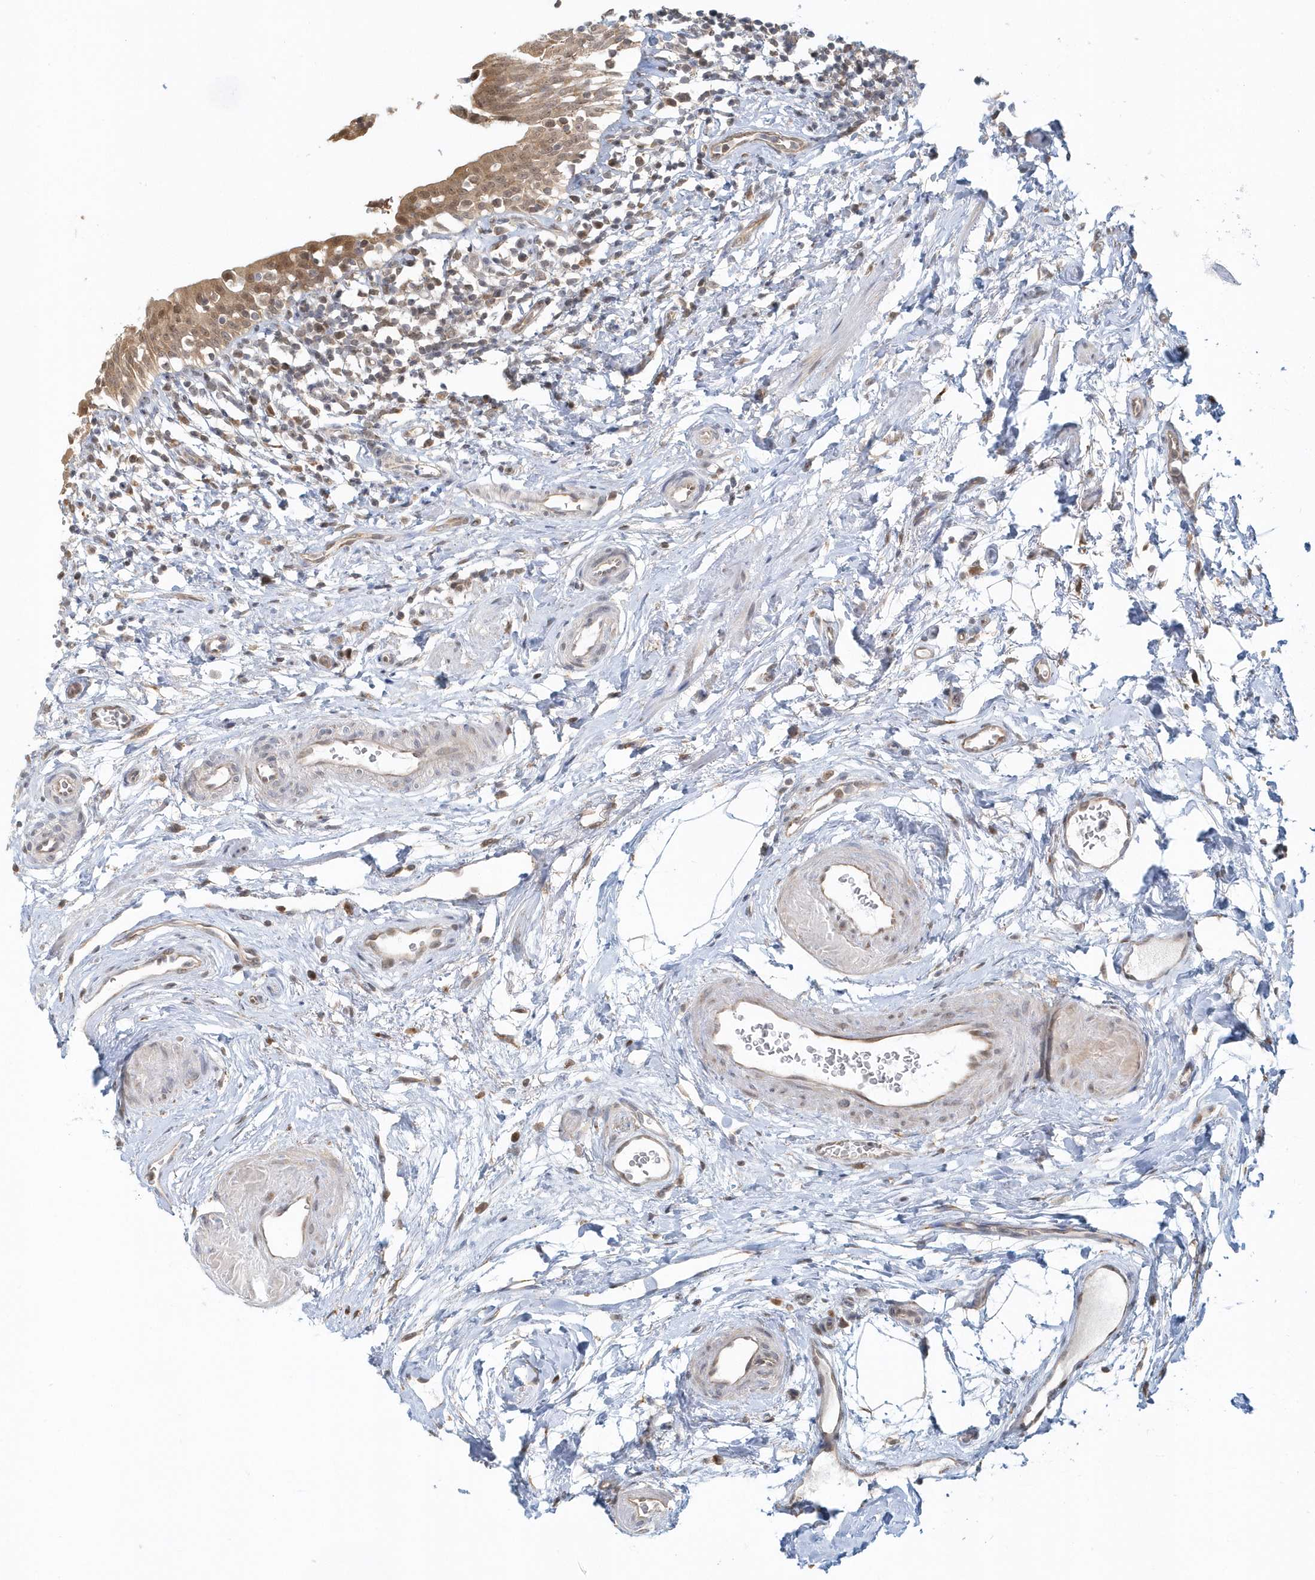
{"staining": {"intensity": "moderate", "quantity": ">75%", "location": "cytoplasmic/membranous,nuclear"}, "tissue": "urinary bladder", "cell_type": "Urothelial cells", "image_type": "normal", "snomed": [{"axis": "morphology", "description": "Normal tissue, NOS"}, {"axis": "topography", "description": "Urinary bladder"}], "caption": "An immunohistochemistry histopathology image of benign tissue is shown. Protein staining in brown highlights moderate cytoplasmic/membranous,nuclear positivity in urinary bladder within urothelial cells.", "gene": "PSMD6", "patient": {"sex": "male", "age": 83}}